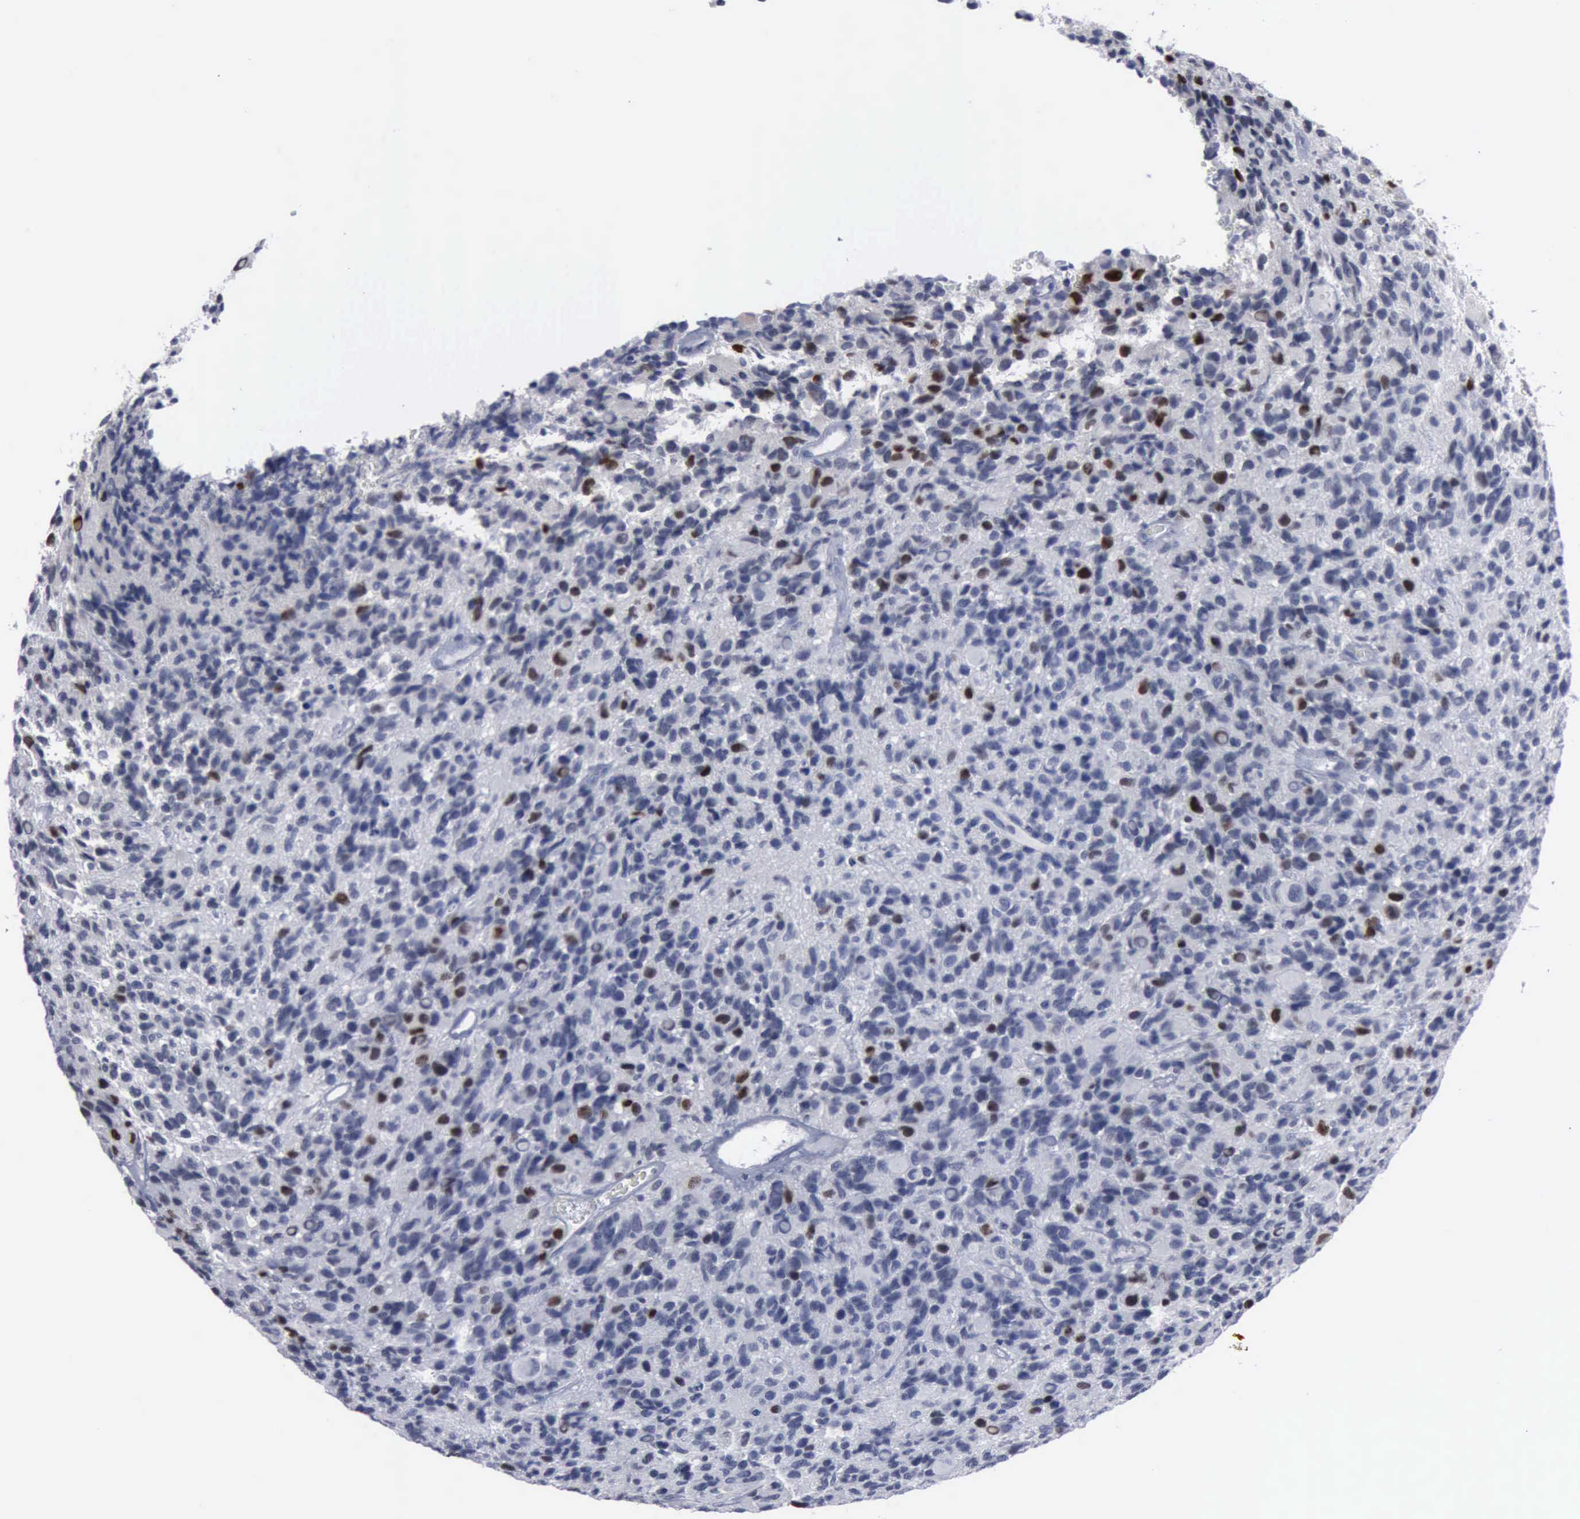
{"staining": {"intensity": "strong", "quantity": "<25%", "location": "nuclear"}, "tissue": "glioma", "cell_type": "Tumor cells", "image_type": "cancer", "snomed": [{"axis": "morphology", "description": "Glioma, malignant, High grade"}, {"axis": "topography", "description": "Brain"}], "caption": "A medium amount of strong nuclear staining is present in approximately <25% of tumor cells in glioma tissue. The staining is performed using DAB brown chromogen to label protein expression. The nuclei are counter-stained blue using hematoxylin.", "gene": "MCM5", "patient": {"sex": "male", "age": 77}}